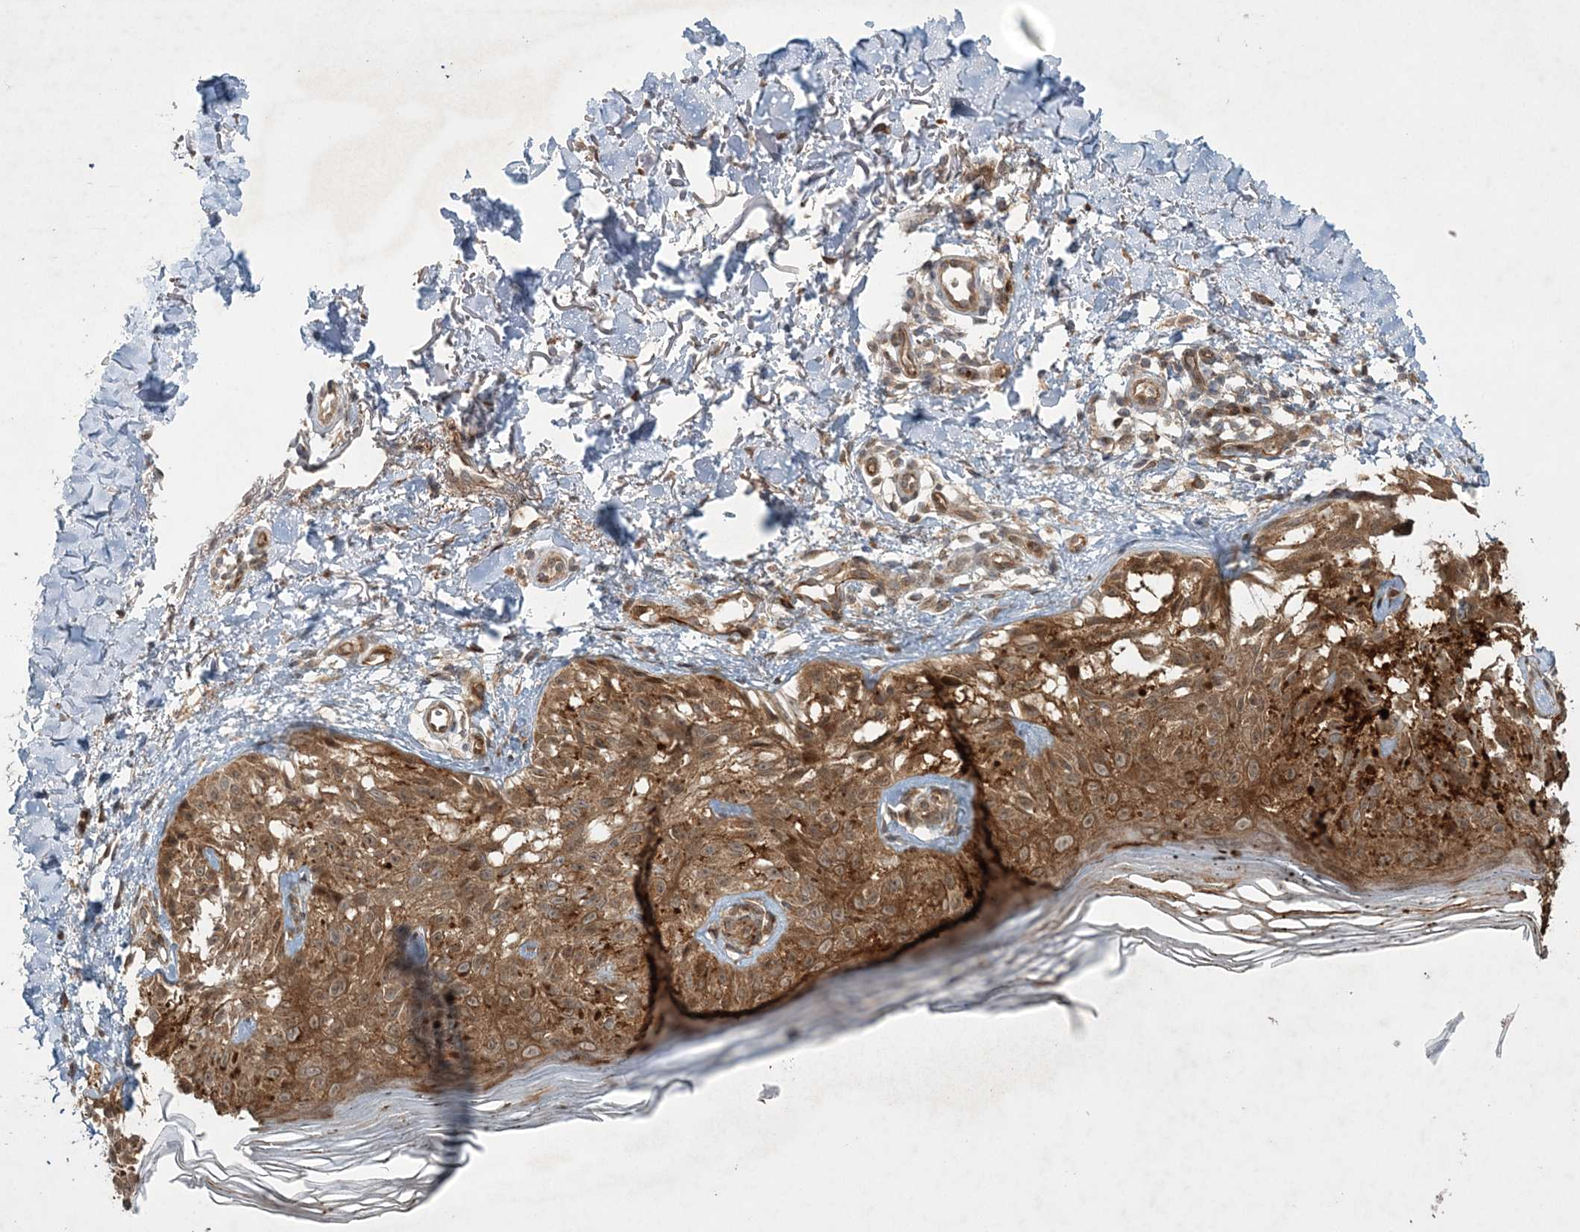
{"staining": {"intensity": "moderate", "quantity": ">75%", "location": "cytoplasmic/membranous,nuclear"}, "tissue": "melanoma", "cell_type": "Tumor cells", "image_type": "cancer", "snomed": [{"axis": "morphology", "description": "Malignant melanoma, NOS"}, {"axis": "topography", "description": "Skin"}], "caption": "Approximately >75% of tumor cells in human melanoma show moderate cytoplasmic/membranous and nuclear protein positivity as visualized by brown immunohistochemical staining.", "gene": "UBTD2", "patient": {"sex": "female", "age": 50}}